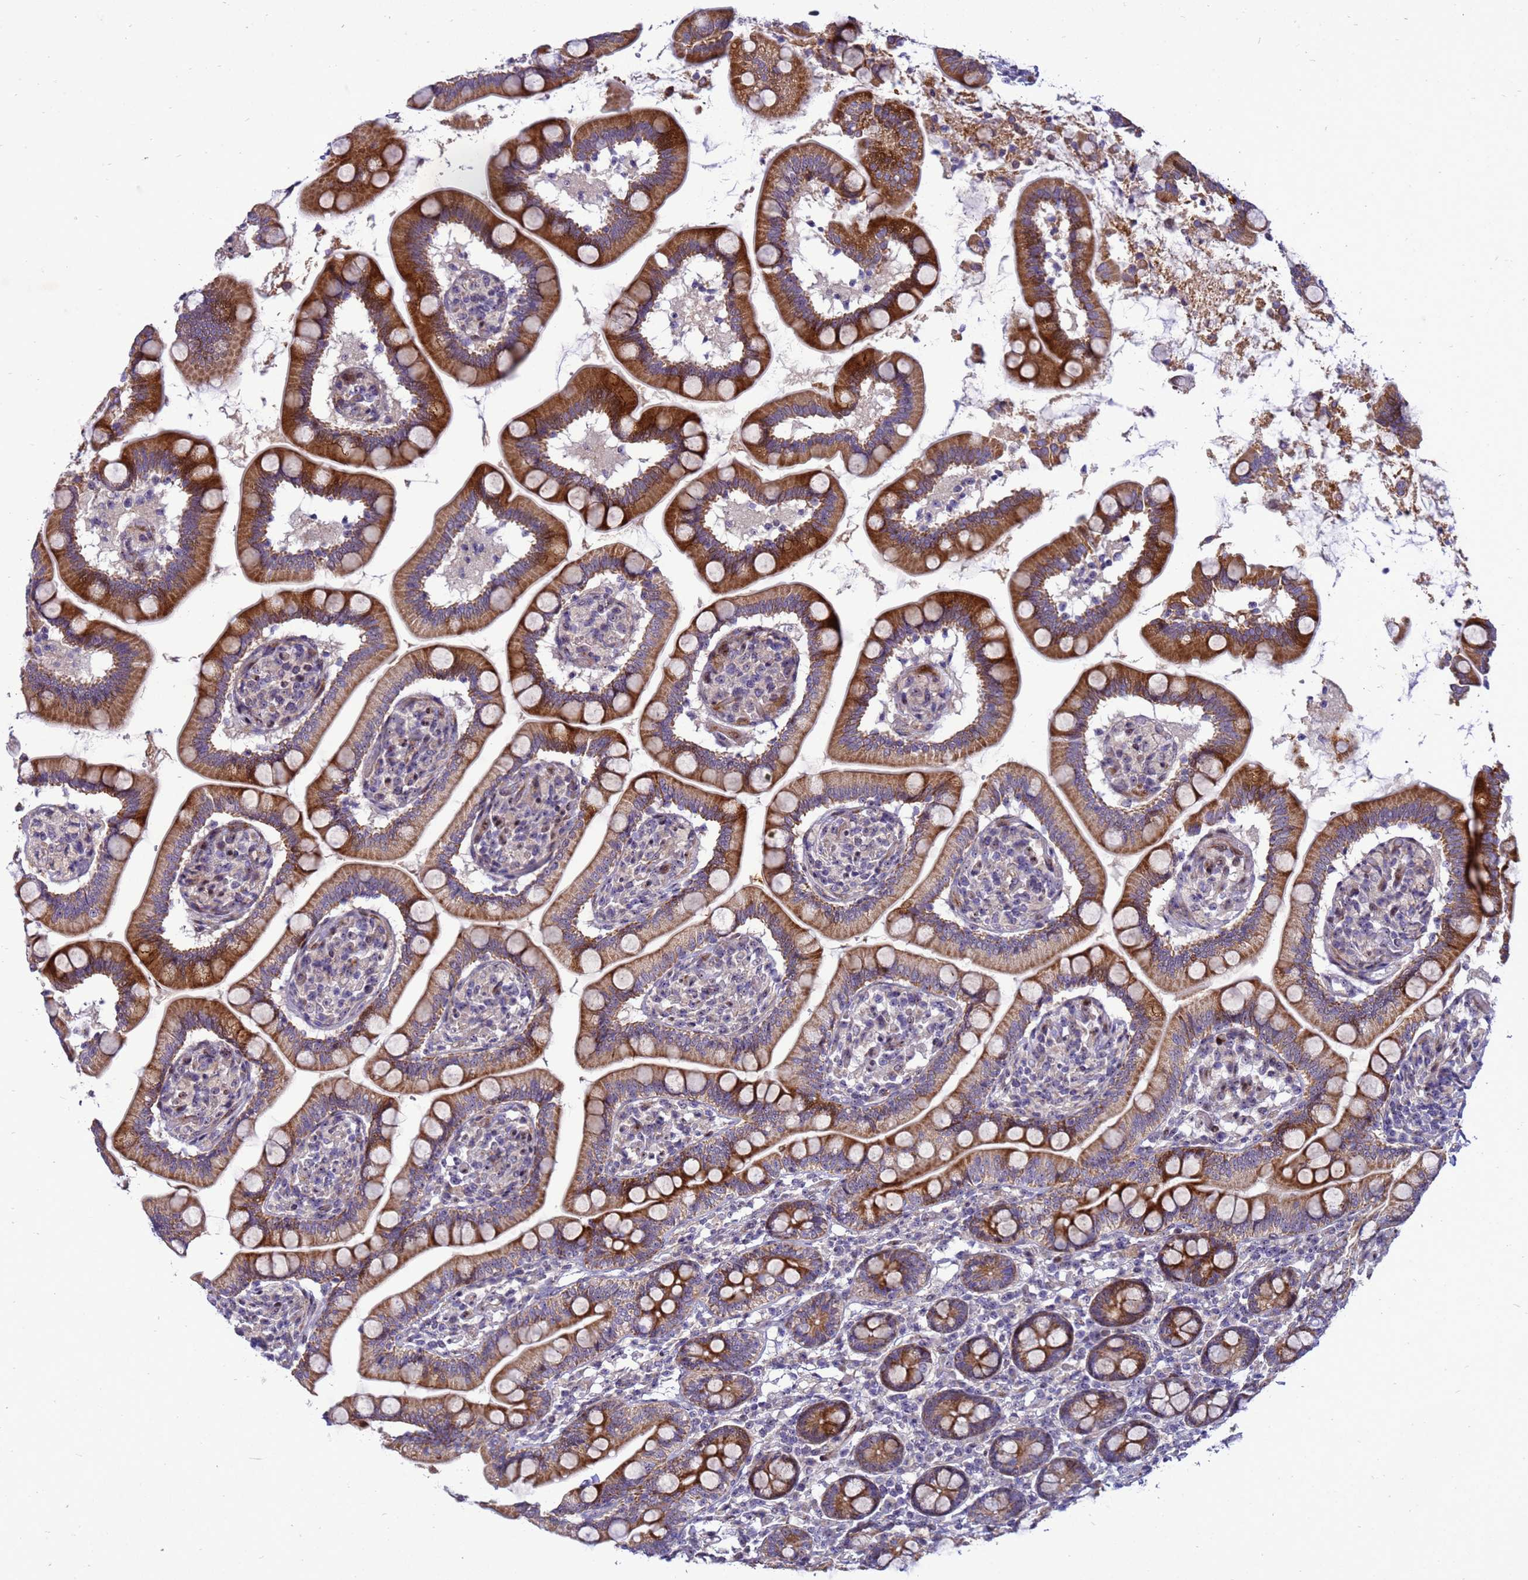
{"staining": {"intensity": "strong", "quantity": ">75%", "location": "cytoplasmic/membranous"}, "tissue": "small intestine", "cell_type": "Glandular cells", "image_type": "normal", "snomed": [{"axis": "morphology", "description": "Normal tissue, NOS"}, {"axis": "topography", "description": "Small intestine"}], "caption": "Immunohistochemical staining of benign human small intestine demonstrates strong cytoplasmic/membranous protein positivity in approximately >75% of glandular cells. (IHC, brightfield microscopy, high magnification).", "gene": "RSPO1", "patient": {"sex": "female", "age": 64}}